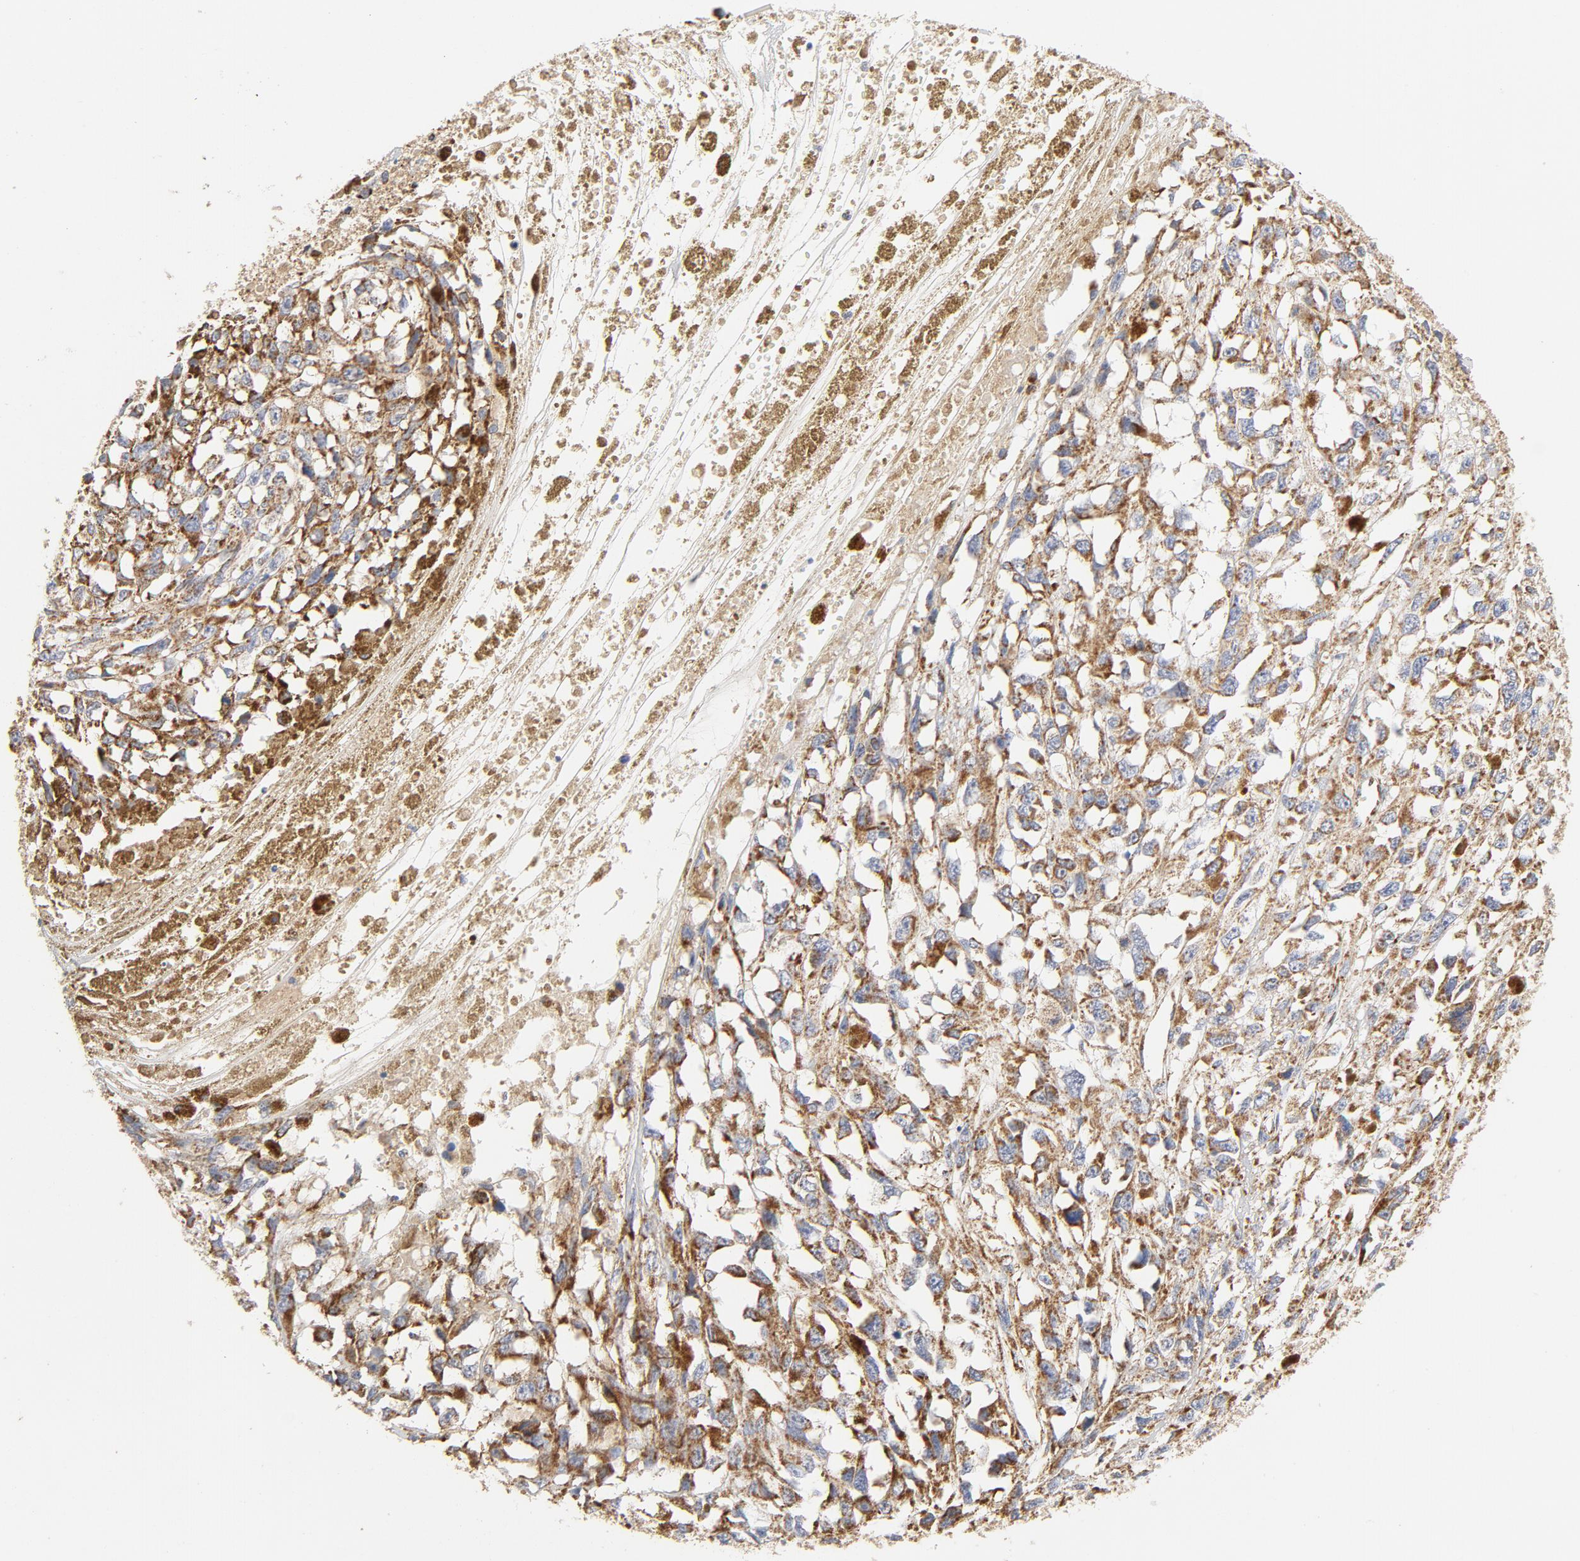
{"staining": {"intensity": "strong", "quantity": ">75%", "location": "cytoplasmic/membranous"}, "tissue": "melanoma", "cell_type": "Tumor cells", "image_type": "cancer", "snomed": [{"axis": "morphology", "description": "Malignant melanoma, Metastatic site"}, {"axis": "topography", "description": "Lymph node"}], "caption": "Human malignant melanoma (metastatic site) stained with a protein marker reveals strong staining in tumor cells.", "gene": "PCNX4", "patient": {"sex": "male", "age": 59}}